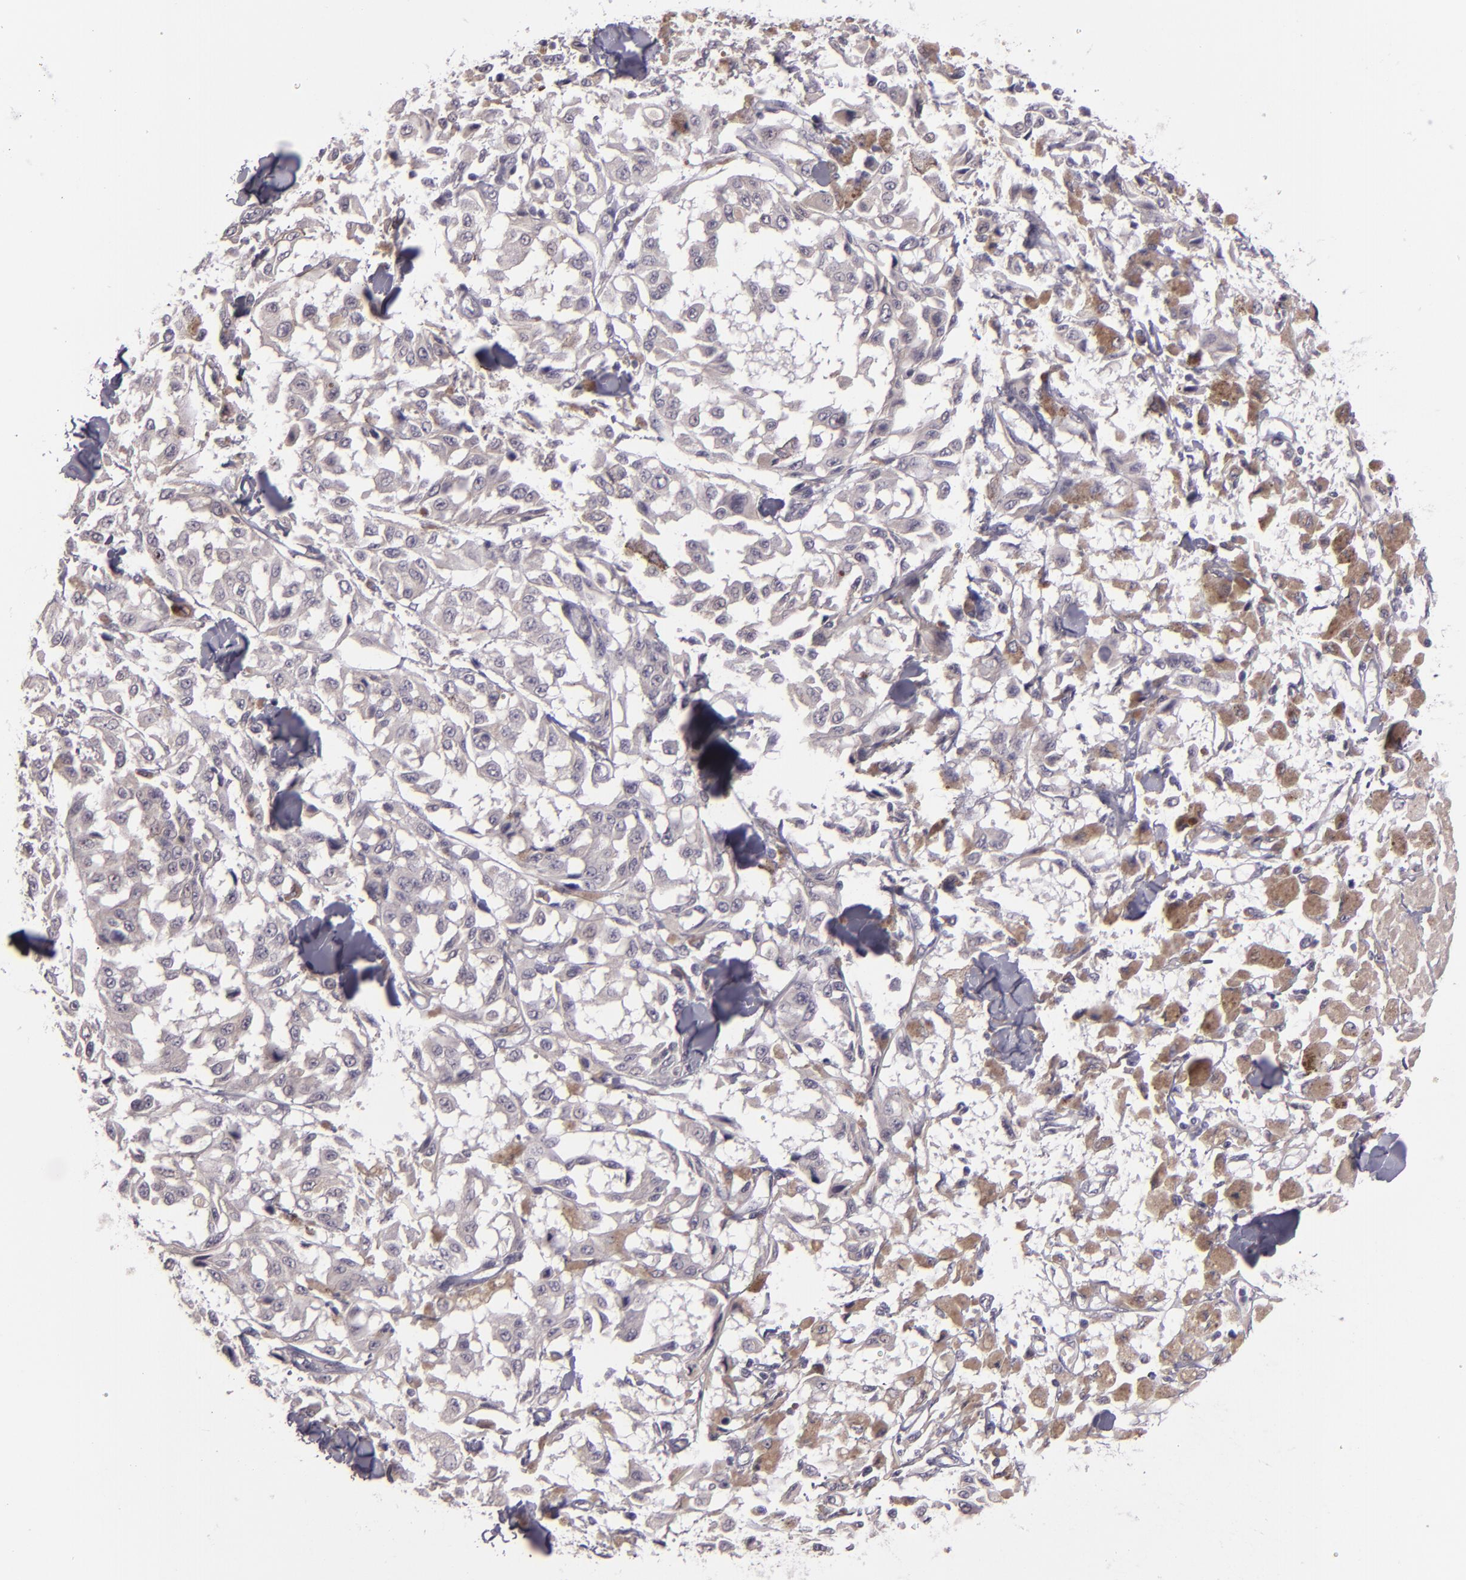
{"staining": {"intensity": "weak", "quantity": "<25%", "location": "cytoplasmic/membranous"}, "tissue": "melanoma", "cell_type": "Tumor cells", "image_type": "cancer", "snomed": [{"axis": "morphology", "description": "Malignant melanoma, NOS"}, {"axis": "topography", "description": "Skin"}], "caption": "DAB (3,3'-diaminobenzidine) immunohistochemical staining of human melanoma reveals no significant expression in tumor cells.", "gene": "EGFL6", "patient": {"sex": "female", "age": 64}}